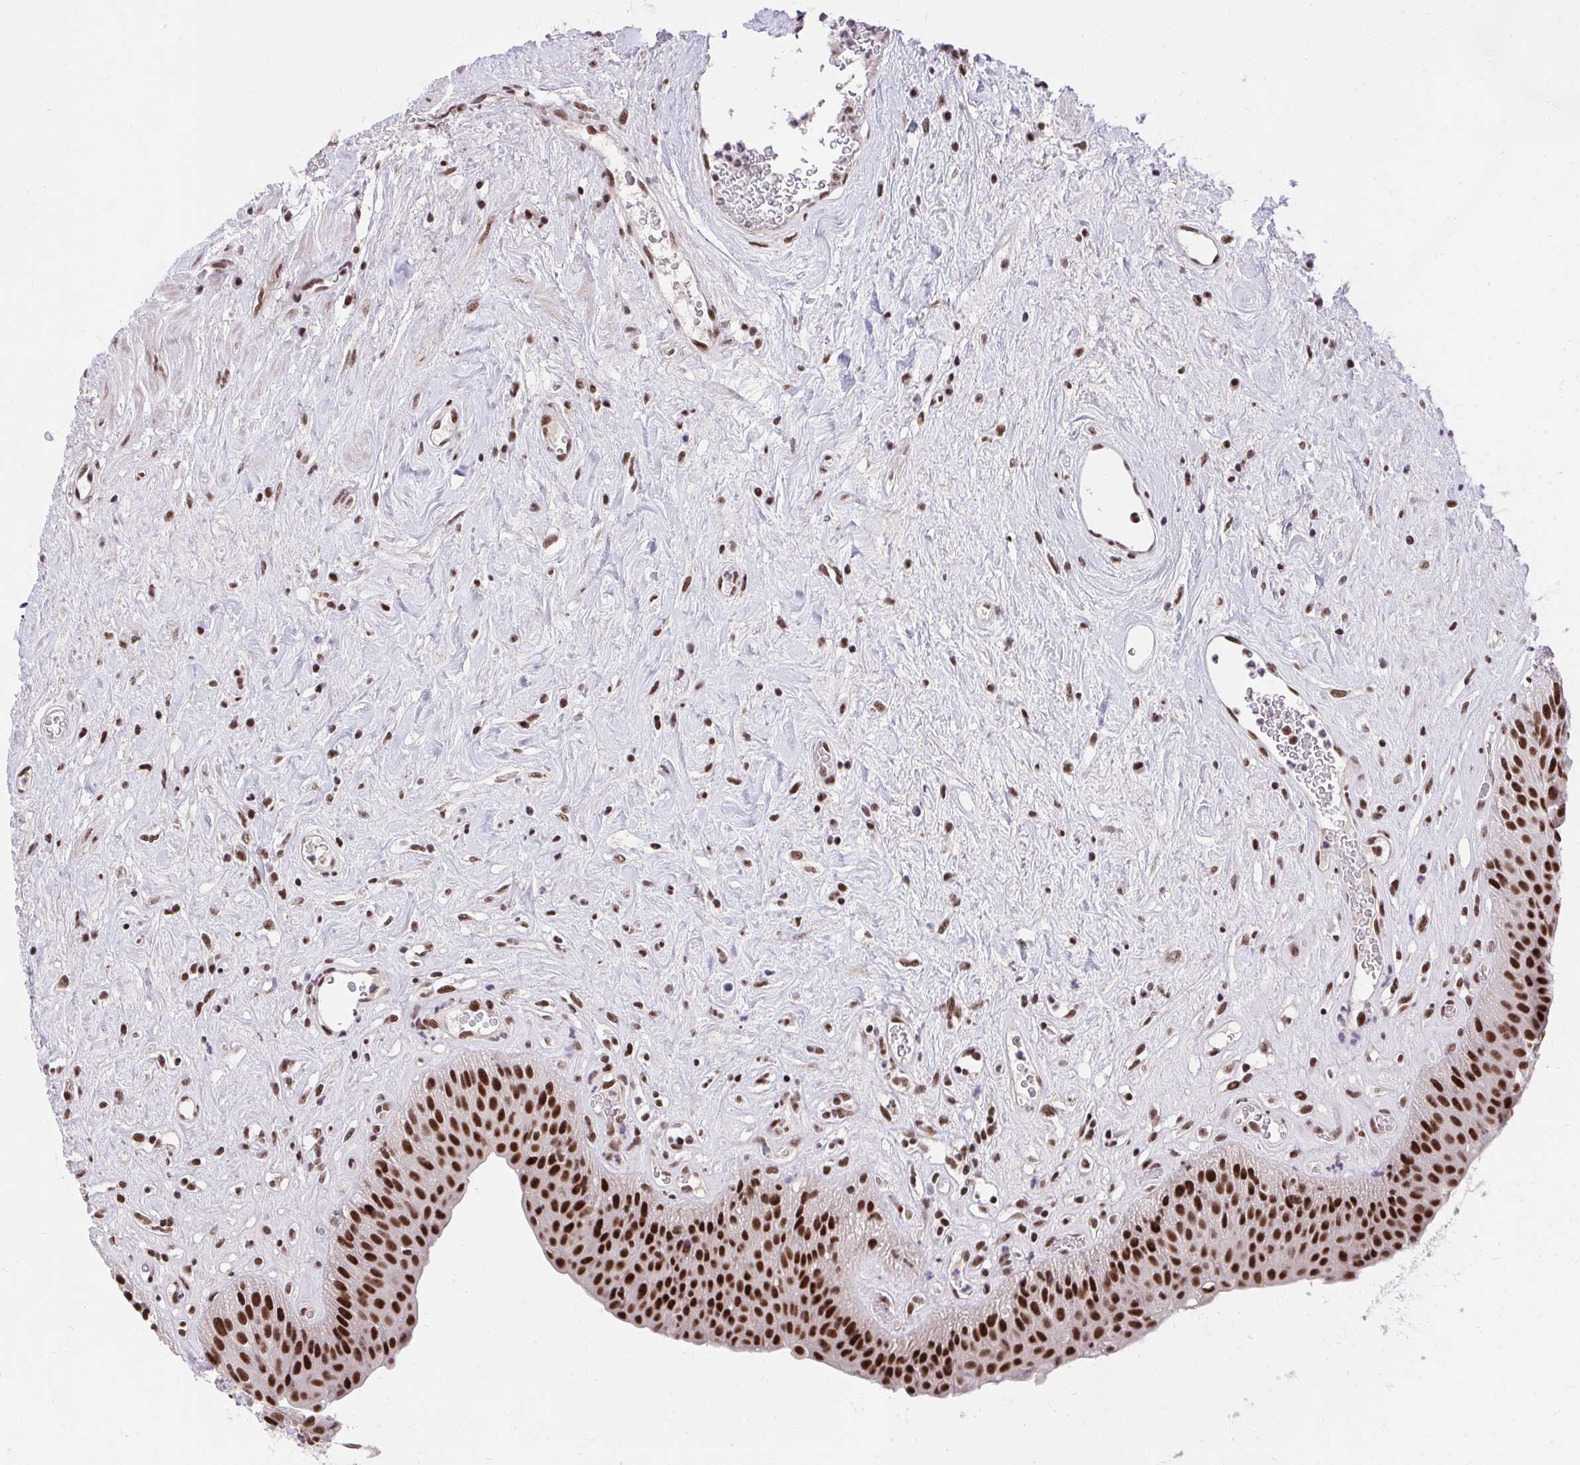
{"staining": {"intensity": "strong", "quantity": ">75%", "location": "nuclear"}, "tissue": "urinary bladder", "cell_type": "Urothelial cells", "image_type": "normal", "snomed": [{"axis": "morphology", "description": "Normal tissue, NOS"}, {"axis": "topography", "description": "Urinary bladder"}], "caption": "A brown stain shows strong nuclear positivity of a protein in urothelial cells of normal human urinary bladder.", "gene": "SYNE4", "patient": {"sex": "female", "age": 56}}